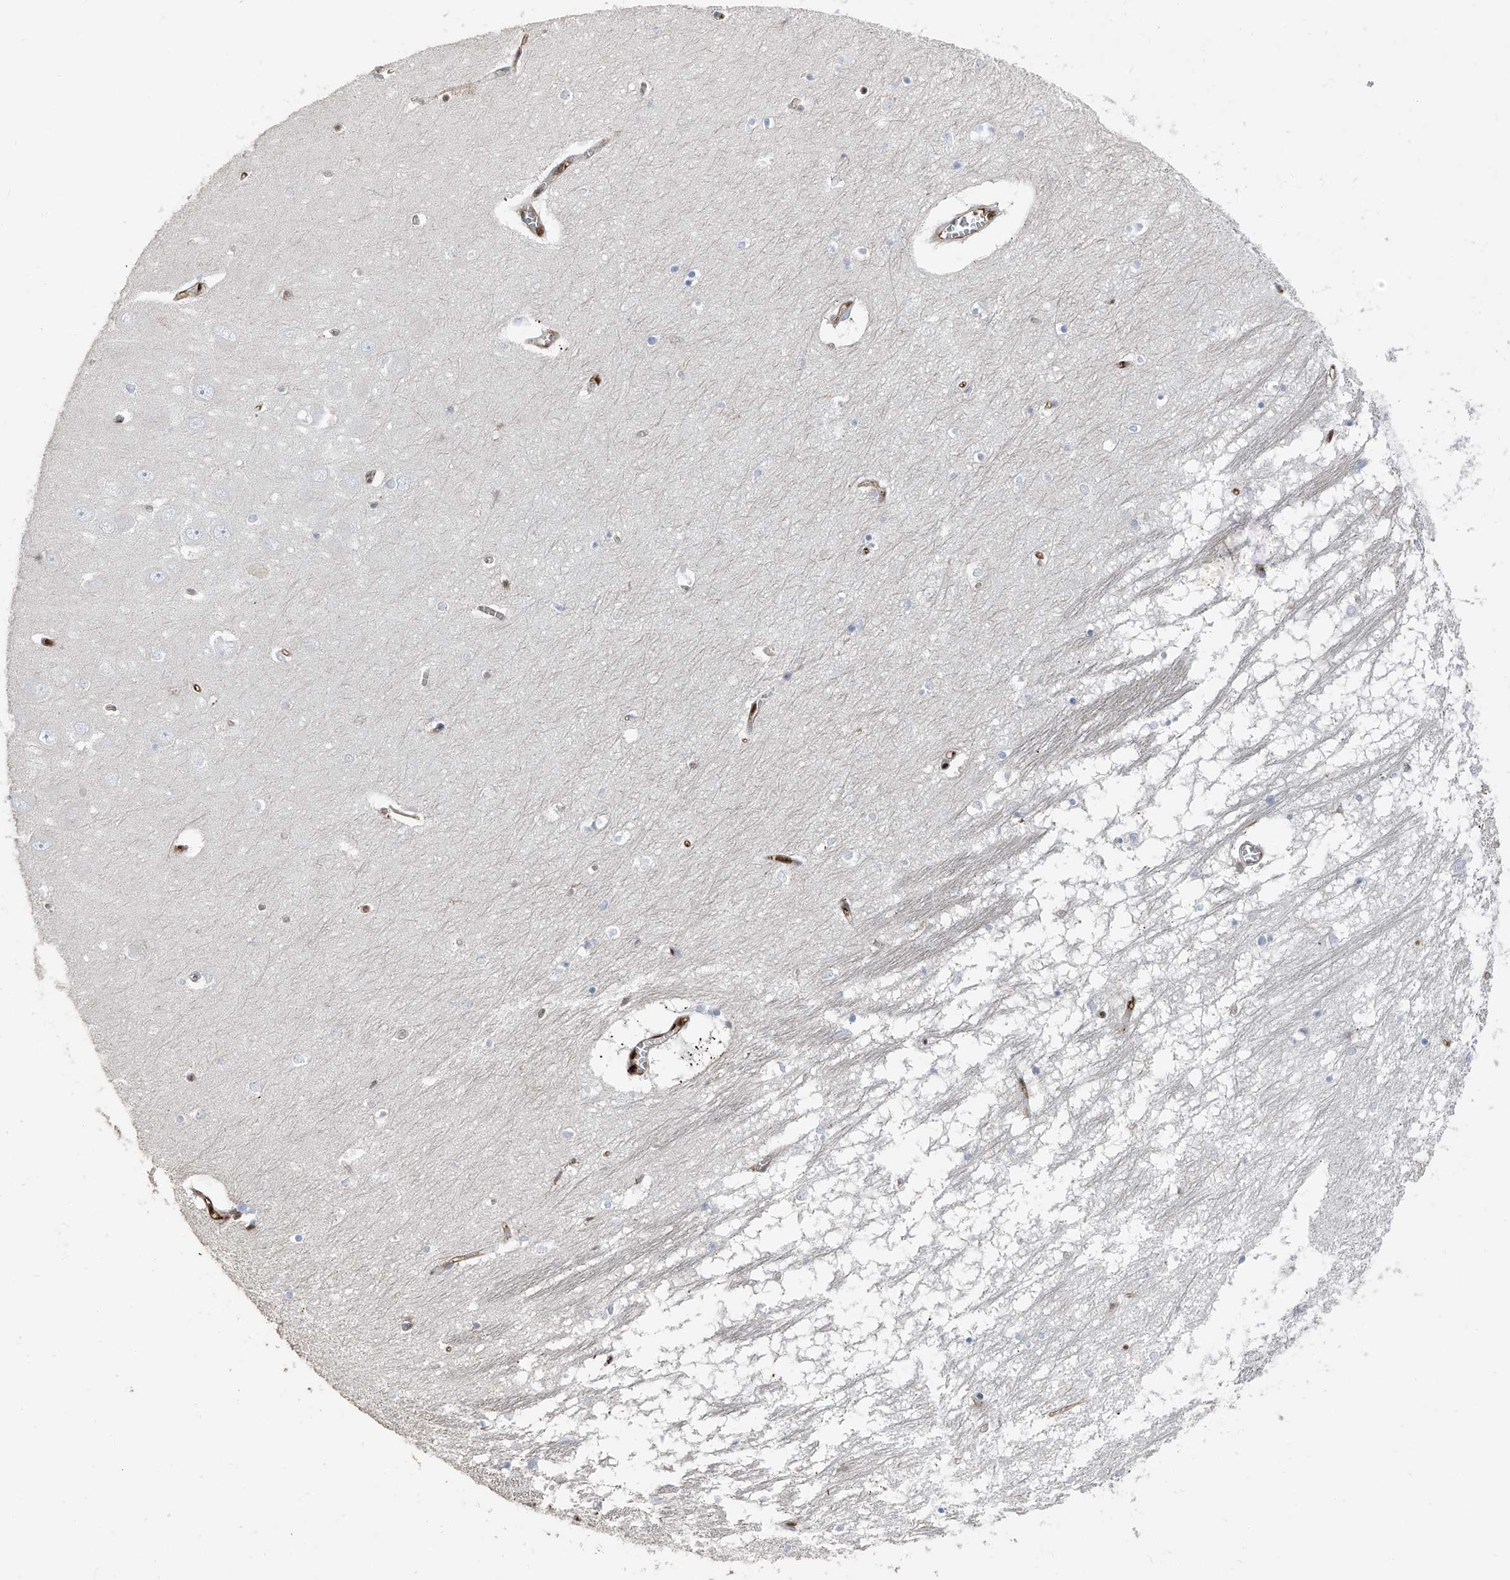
{"staining": {"intensity": "negative", "quantity": "none", "location": "none"}, "tissue": "hippocampus", "cell_type": "Glial cells", "image_type": "normal", "snomed": [{"axis": "morphology", "description": "Normal tissue, NOS"}, {"axis": "topography", "description": "Hippocampus"}], "caption": "IHC micrograph of normal human hippocampus stained for a protein (brown), which exhibits no positivity in glial cells.", "gene": "PSMB10", "patient": {"sex": "male", "age": 70}}